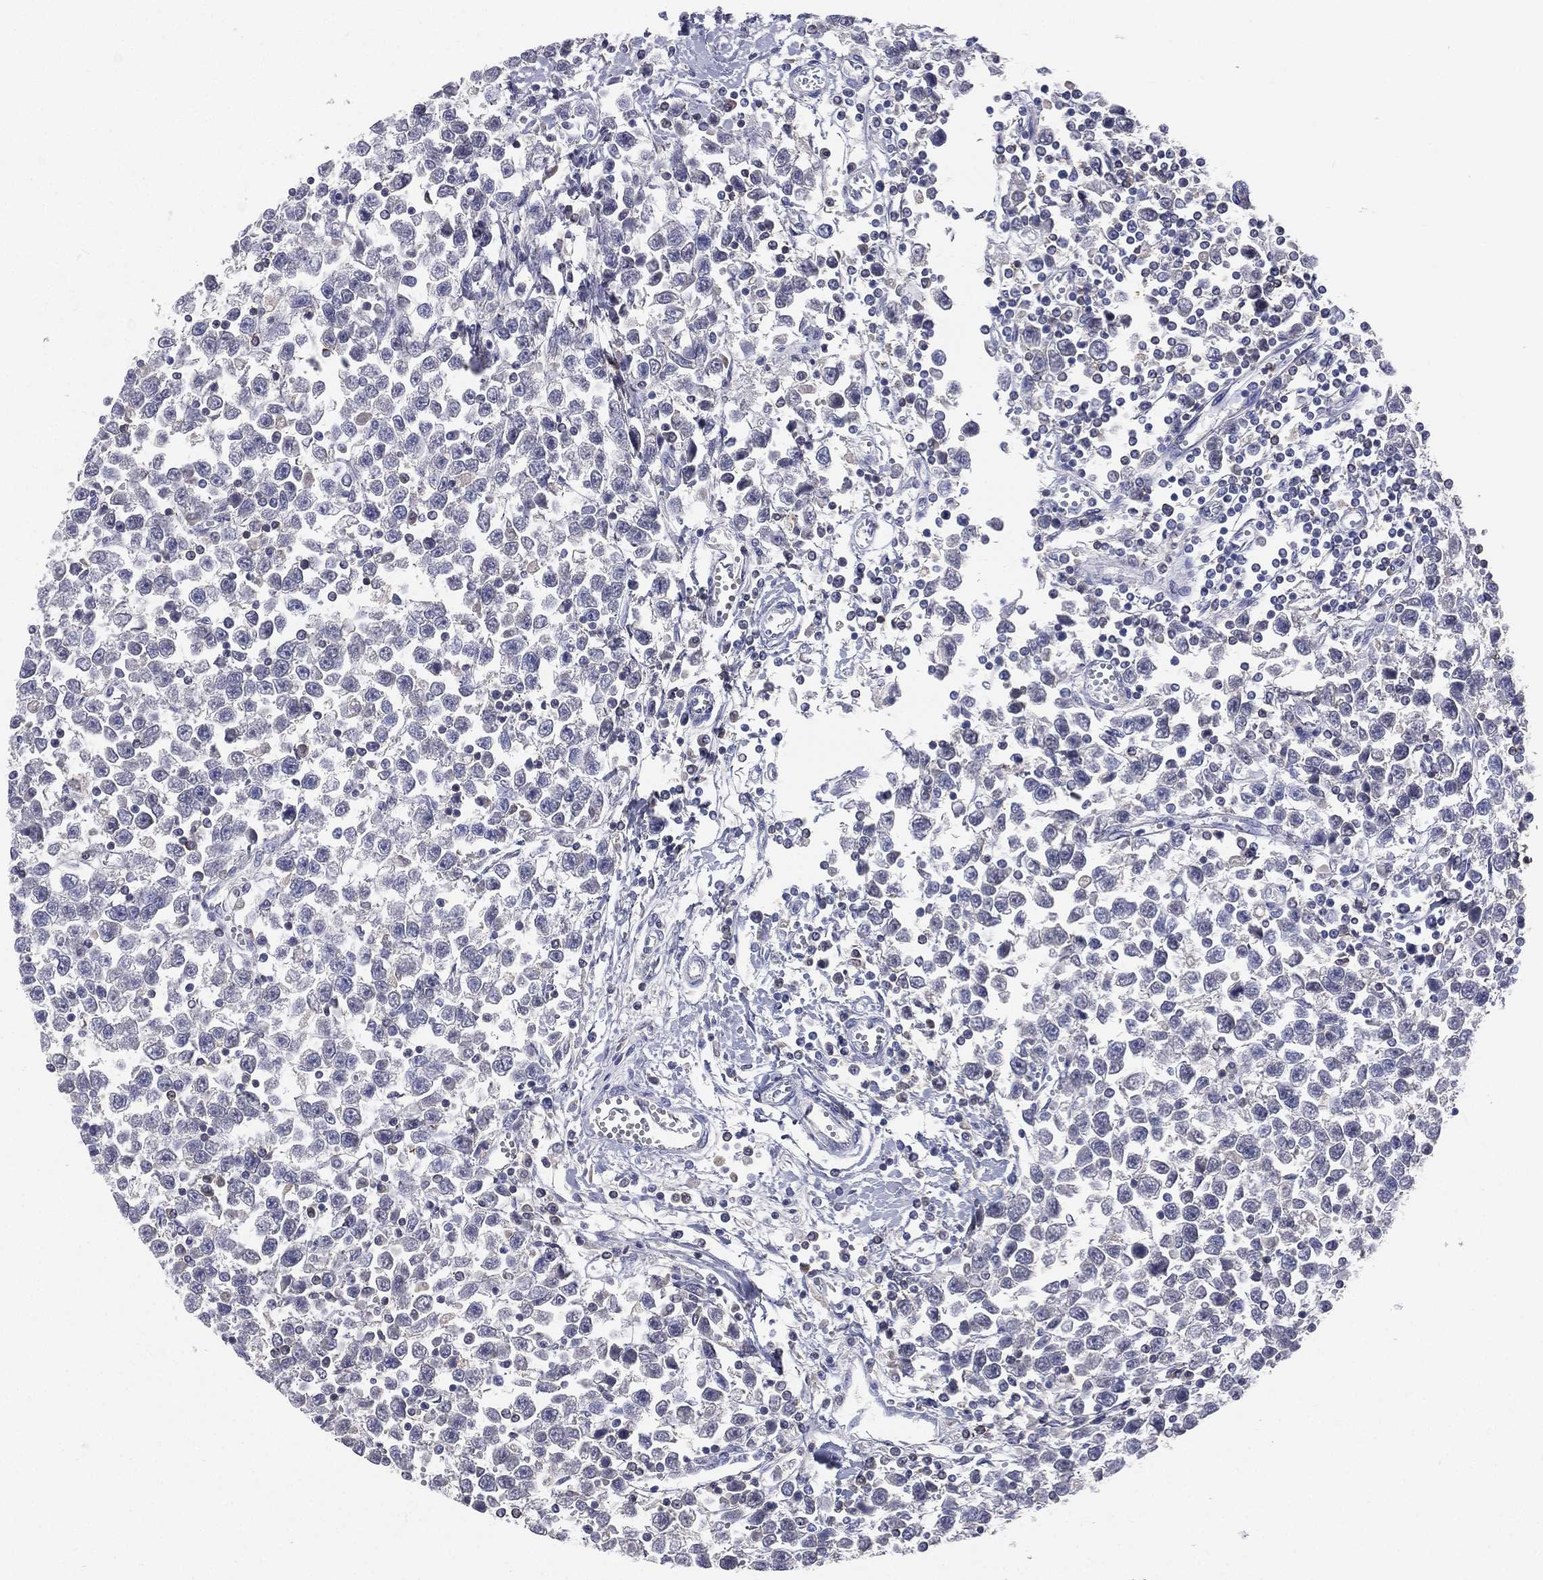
{"staining": {"intensity": "negative", "quantity": "none", "location": "none"}, "tissue": "testis cancer", "cell_type": "Tumor cells", "image_type": "cancer", "snomed": [{"axis": "morphology", "description": "Seminoma, NOS"}, {"axis": "topography", "description": "Testis"}], "caption": "Micrograph shows no significant protein positivity in tumor cells of testis seminoma.", "gene": "CD3D", "patient": {"sex": "male", "age": 34}}